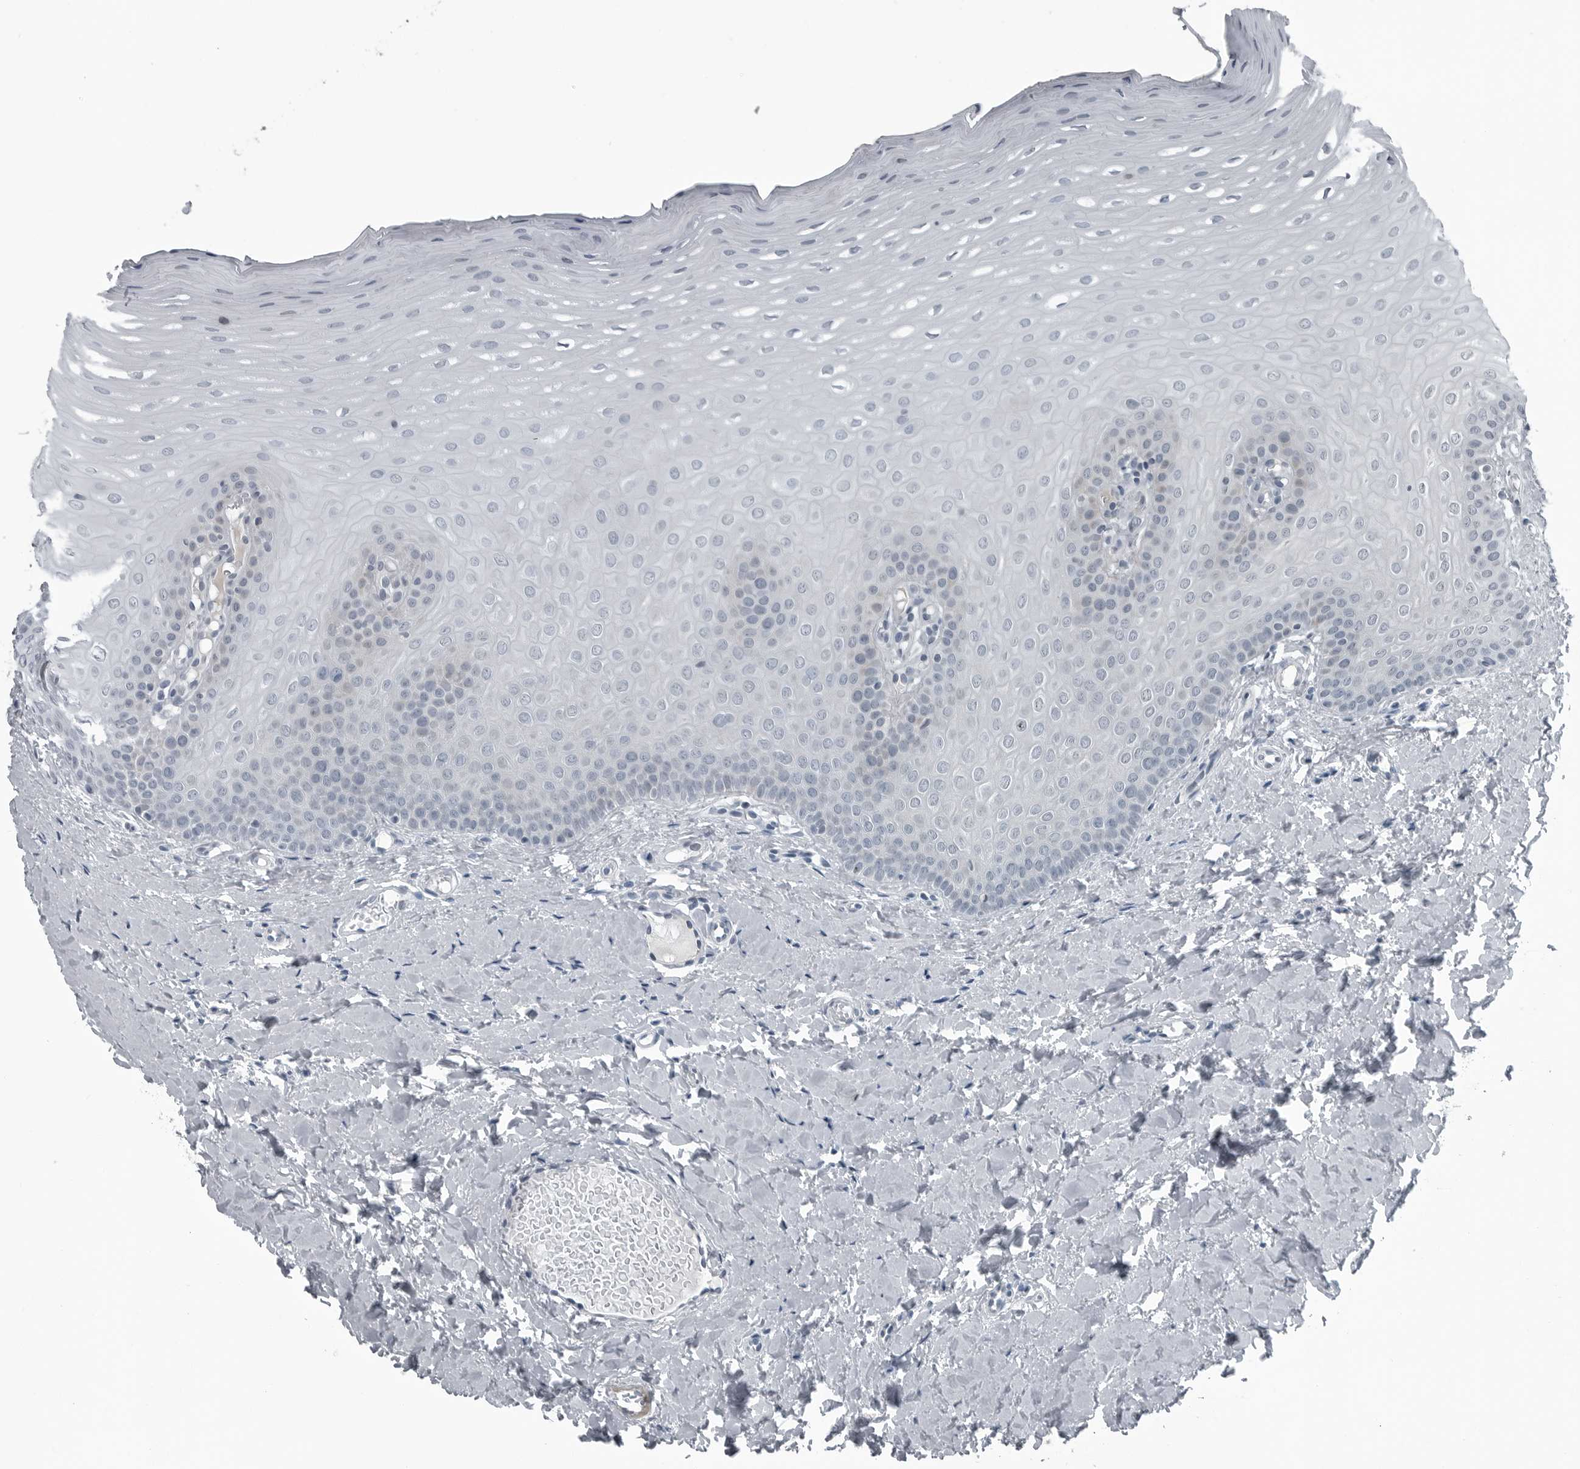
{"staining": {"intensity": "negative", "quantity": "none", "location": "none"}, "tissue": "oral mucosa", "cell_type": "Squamous epithelial cells", "image_type": "normal", "snomed": [{"axis": "morphology", "description": "Normal tissue, NOS"}, {"axis": "topography", "description": "Oral tissue"}], "caption": "This micrograph is of unremarkable oral mucosa stained with IHC to label a protein in brown with the nuclei are counter-stained blue. There is no positivity in squamous epithelial cells.", "gene": "DNAAF11", "patient": {"sex": "female", "age": 39}}